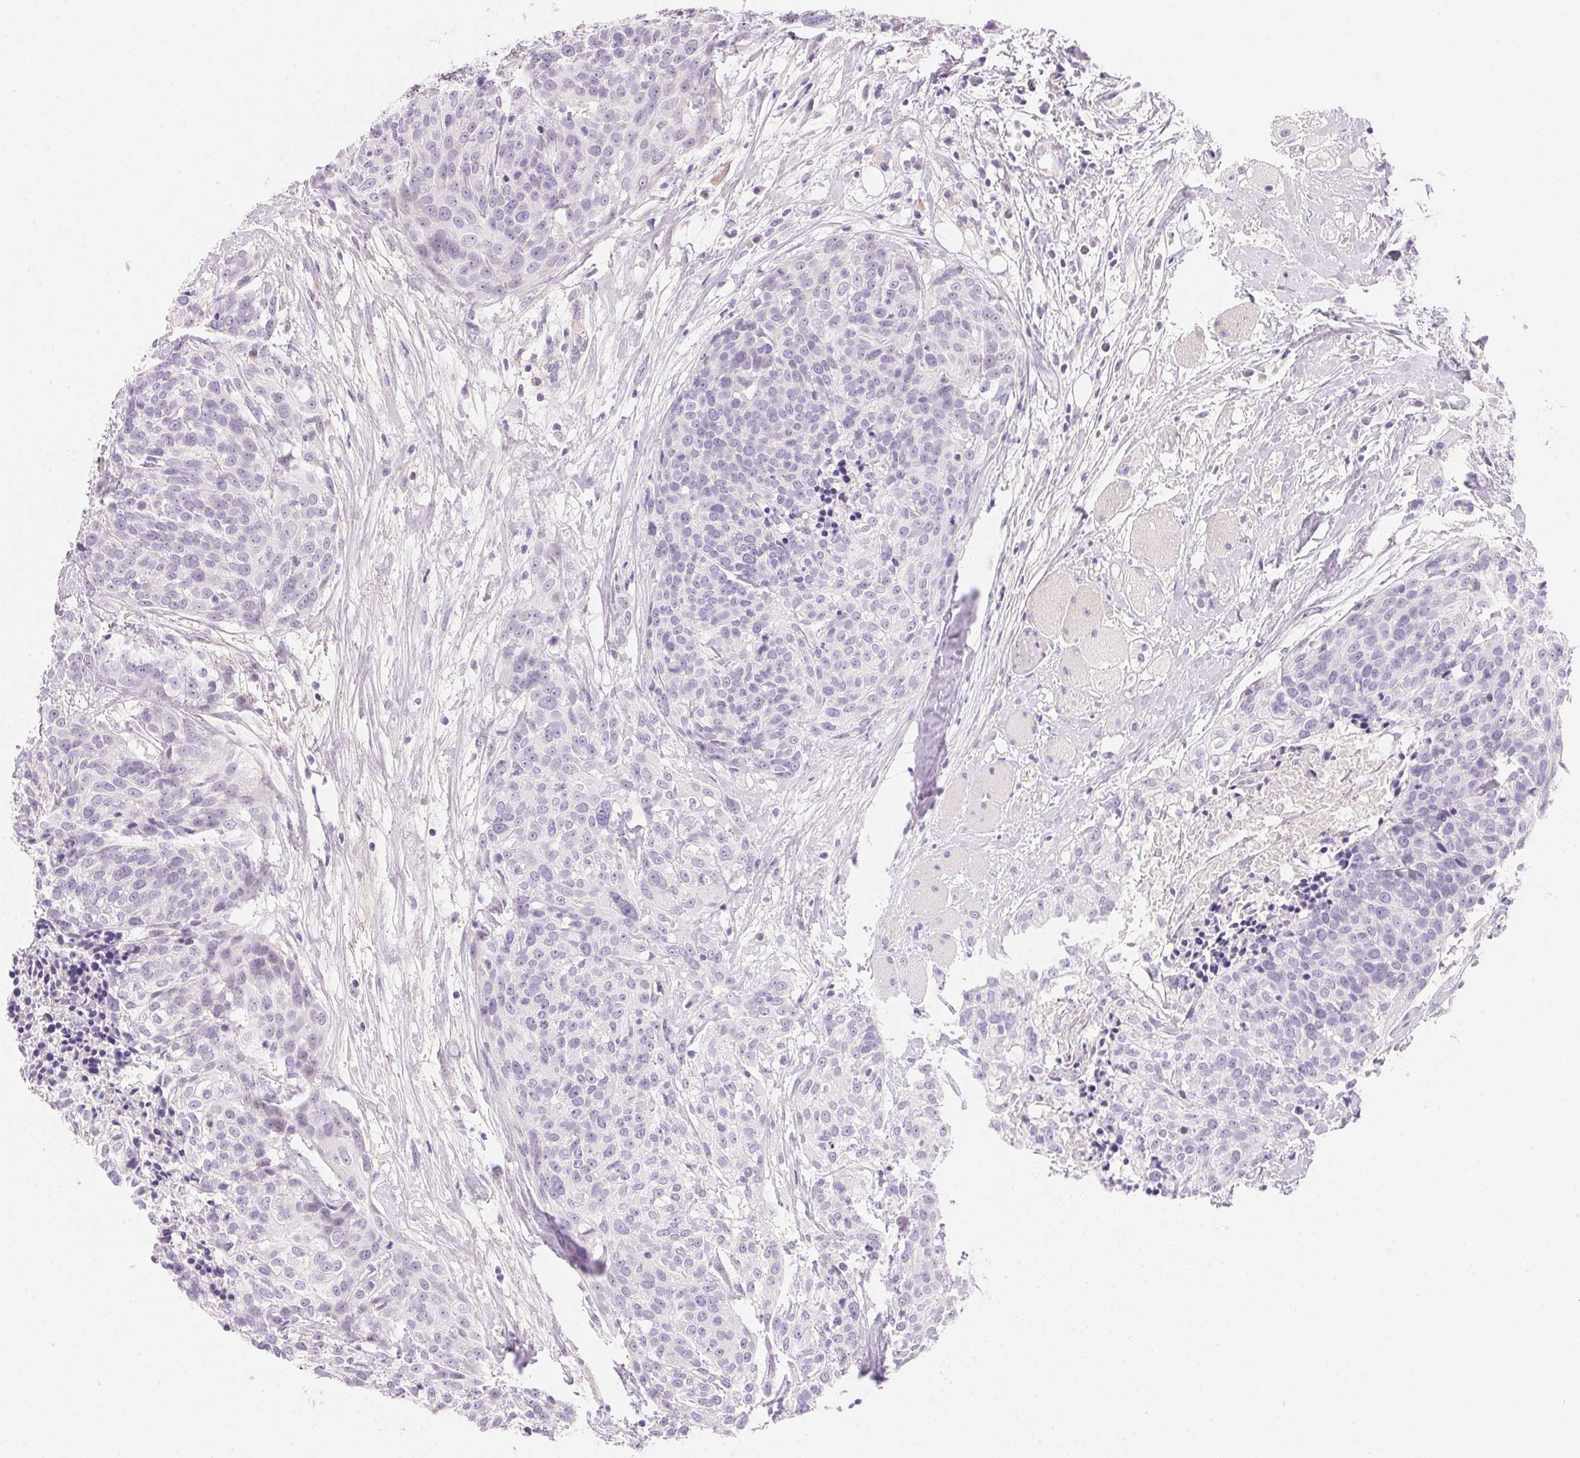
{"staining": {"intensity": "negative", "quantity": "none", "location": "none"}, "tissue": "head and neck cancer", "cell_type": "Tumor cells", "image_type": "cancer", "snomed": [{"axis": "morphology", "description": "Squamous cell carcinoma, NOS"}, {"axis": "topography", "description": "Oral tissue"}, {"axis": "topography", "description": "Head-Neck"}], "caption": "Human head and neck cancer (squamous cell carcinoma) stained for a protein using IHC exhibits no positivity in tumor cells.", "gene": "TEKT1", "patient": {"sex": "male", "age": 64}}